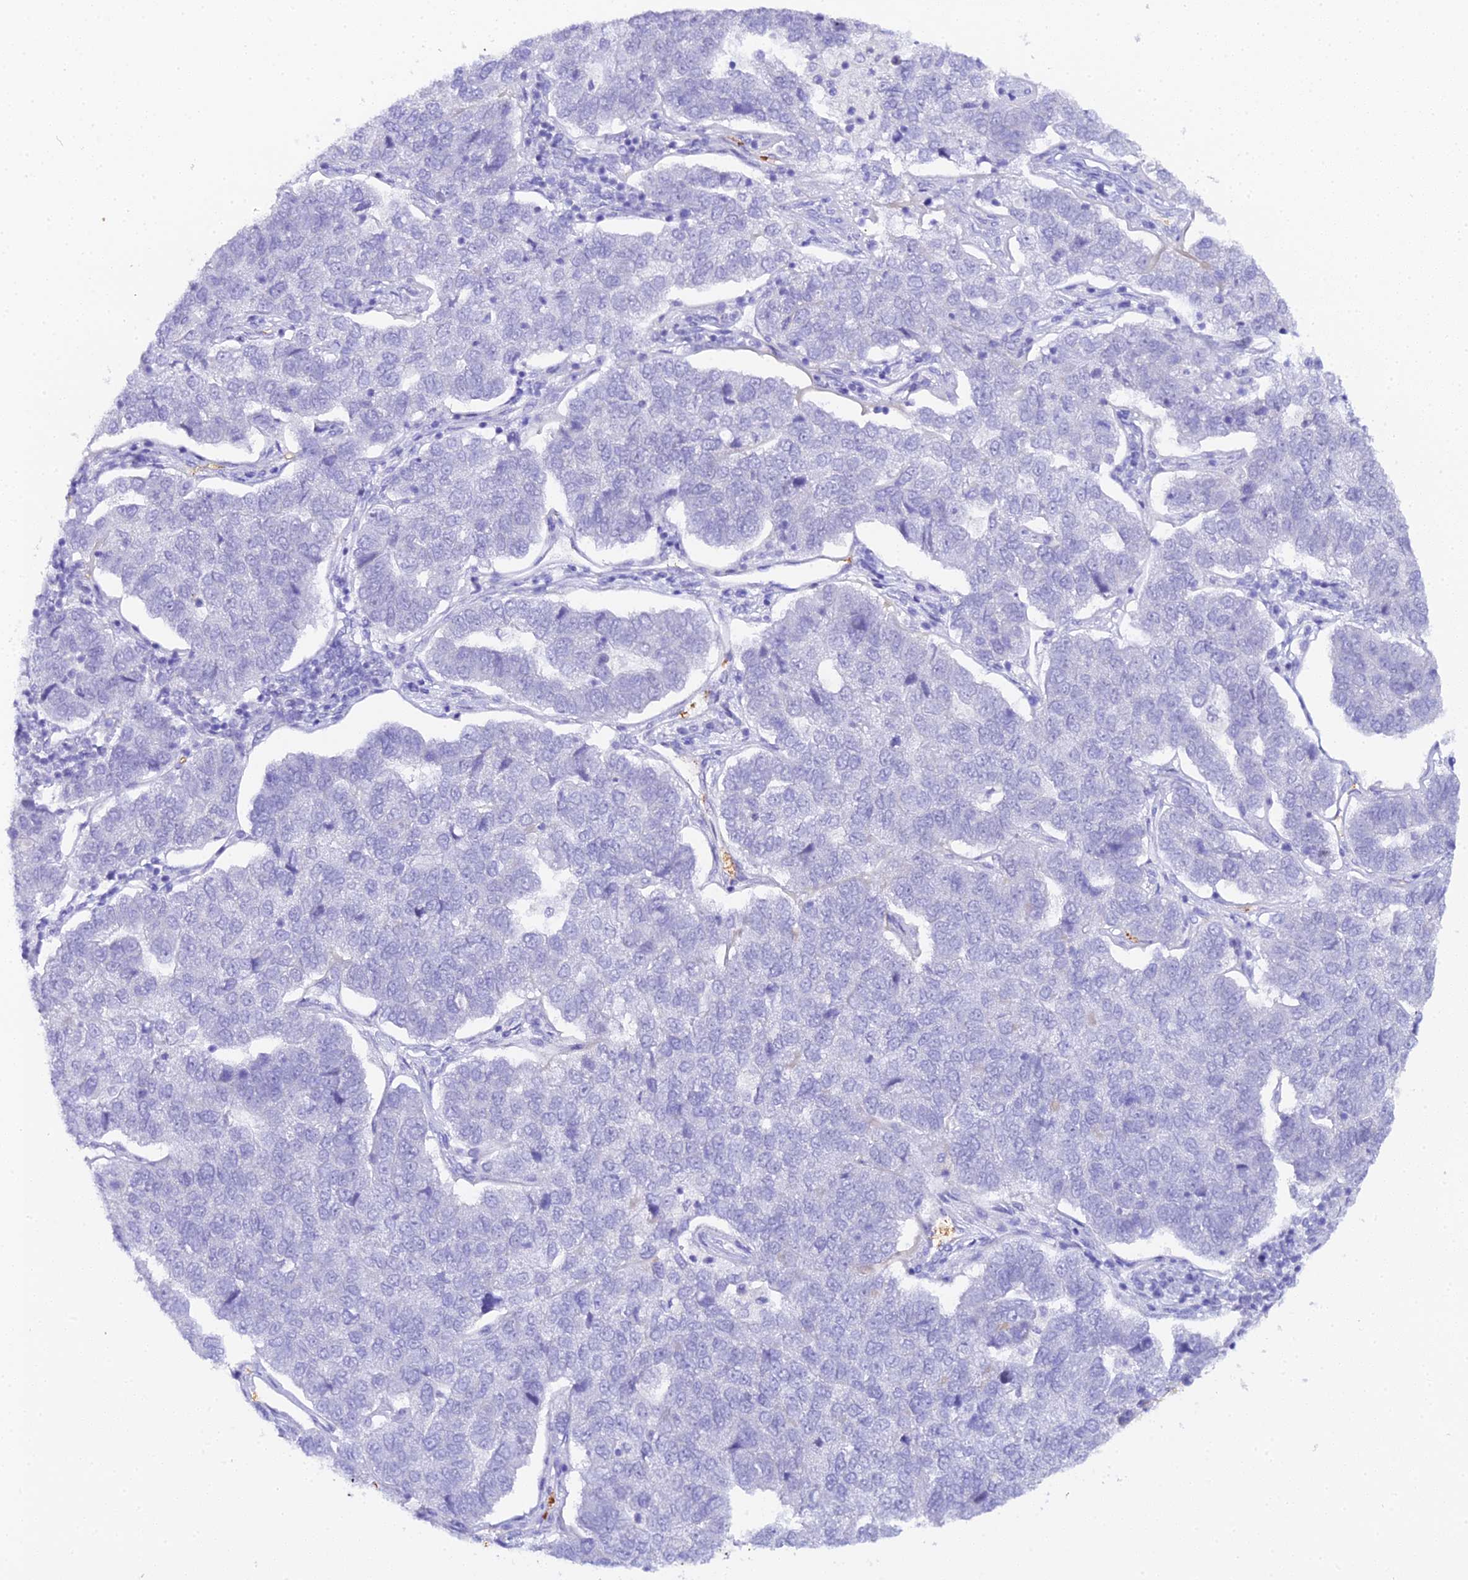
{"staining": {"intensity": "negative", "quantity": "none", "location": "none"}, "tissue": "pancreatic cancer", "cell_type": "Tumor cells", "image_type": "cancer", "snomed": [{"axis": "morphology", "description": "Adenocarcinoma, NOS"}, {"axis": "topography", "description": "Pancreas"}], "caption": "Image shows no protein staining in tumor cells of pancreatic adenocarcinoma tissue.", "gene": "CFAP45", "patient": {"sex": "female", "age": 61}}